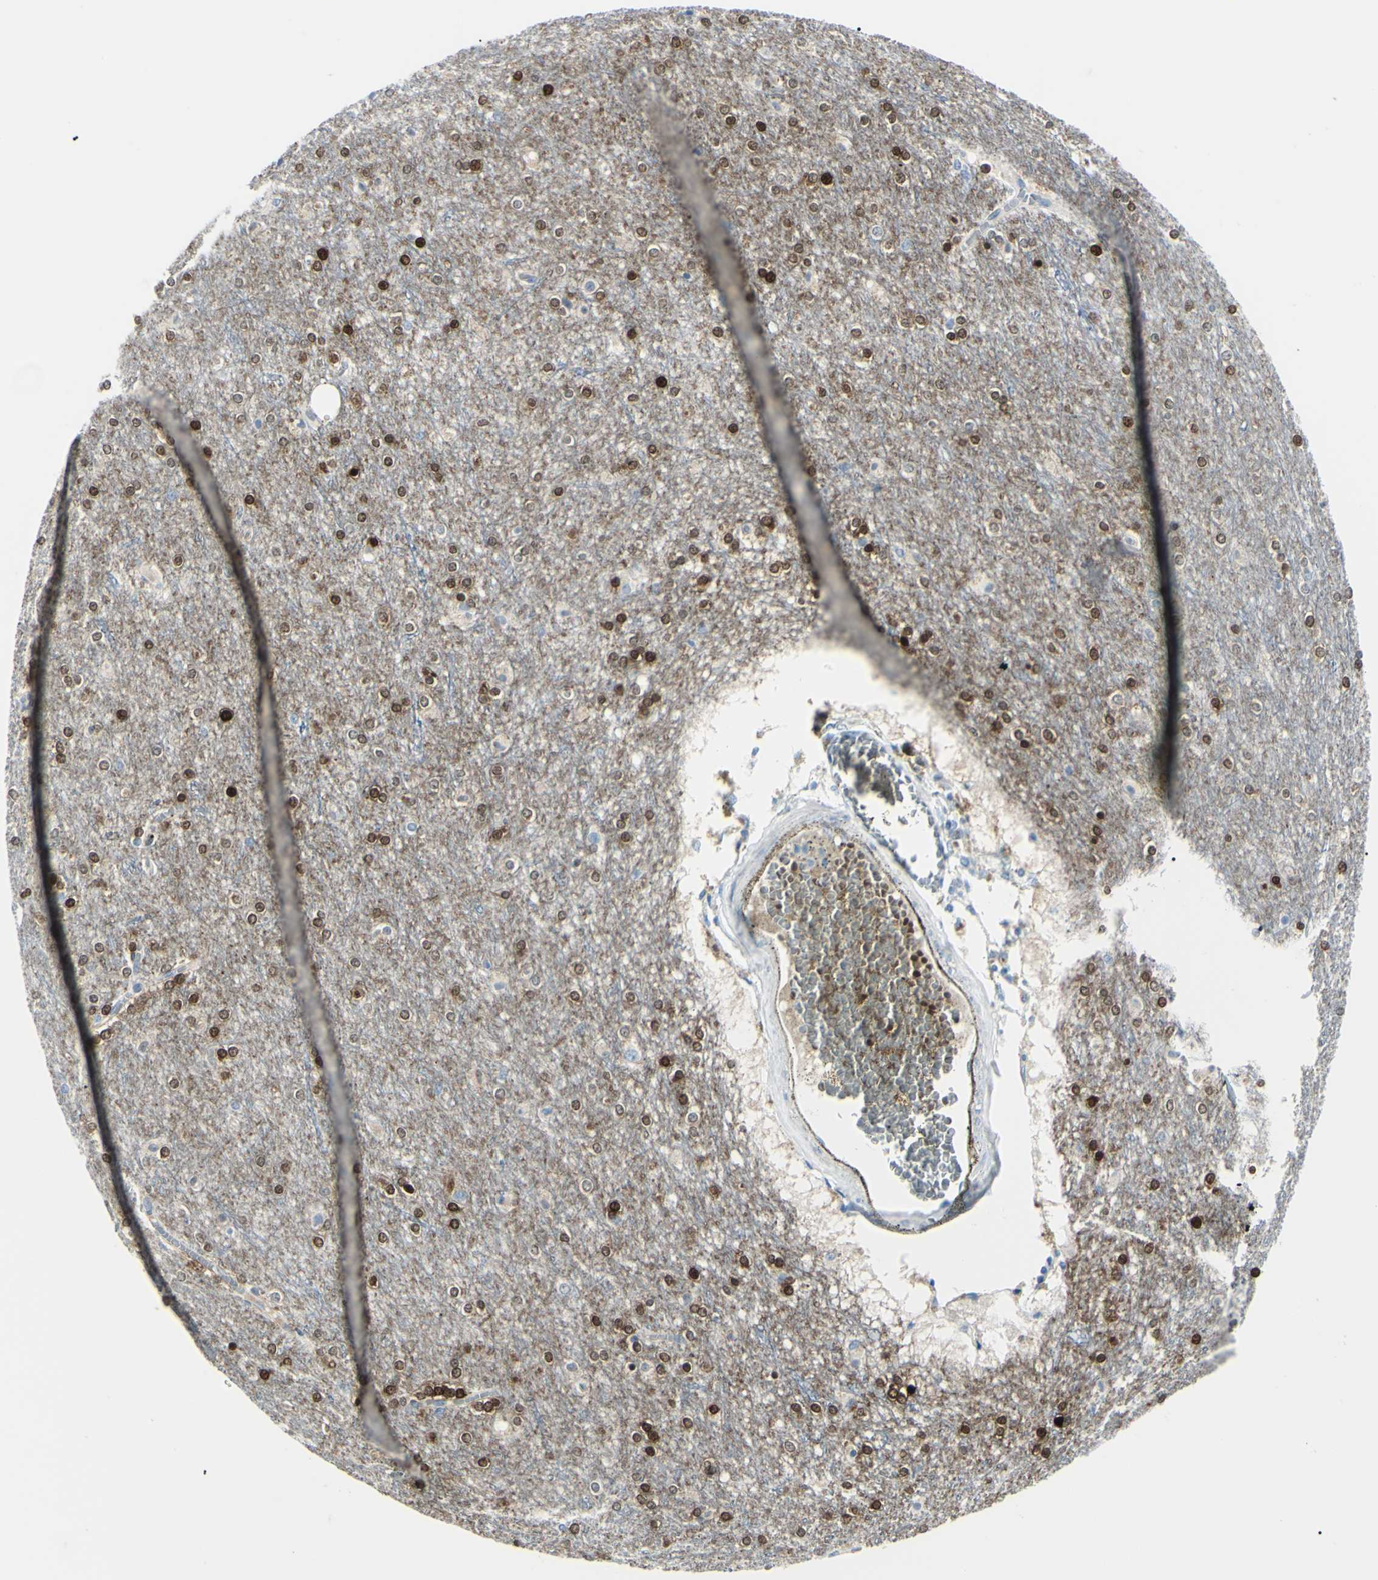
{"staining": {"intensity": "negative", "quantity": "none", "location": "none"}, "tissue": "cerebral cortex", "cell_type": "Endothelial cells", "image_type": "normal", "snomed": [{"axis": "morphology", "description": "Normal tissue, NOS"}, {"axis": "topography", "description": "Cerebral cortex"}], "caption": "Immunohistochemistry image of benign cerebral cortex: cerebral cortex stained with DAB (3,3'-diaminobenzidine) reveals no significant protein staining in endothelial cells.", "gene": "CA2", "patient": {"sex": "female", "age": 54}}